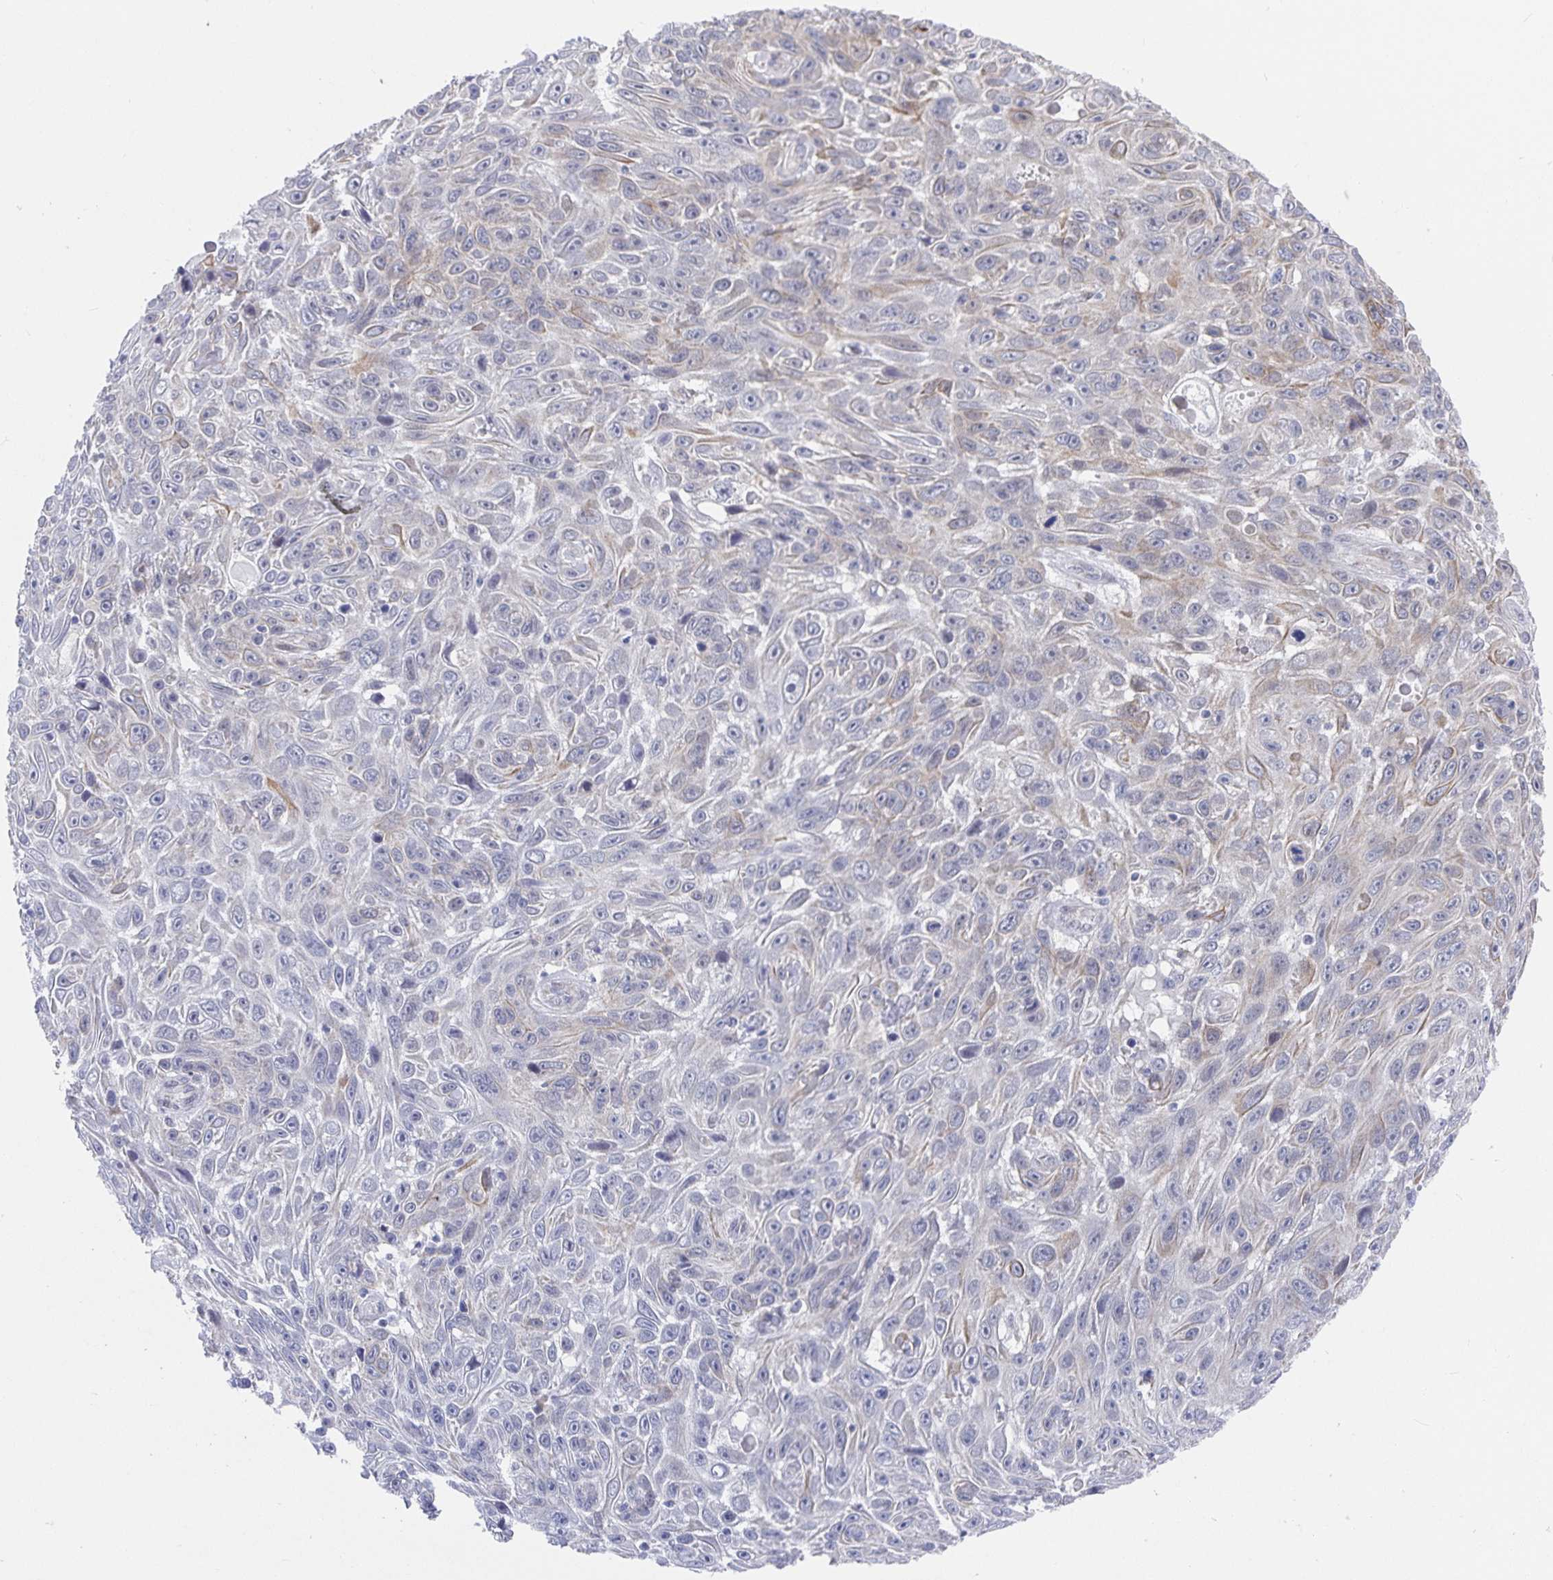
{"staining": {"intensity": "moderate", "quantity": "<25%", "location": "cytoplasmic/membranous"}, "tissue": "skin cancer", "cell_type": "Tumor cells", "image_type": "cancer", "snomed": [{"axis": "morphology", "description": "Squamous cell carcinoma, NOS"}, {"axis": "topography", "description": "Skin"}], "caption": "Skin cancer stained with a protein marker shows moderate staining in tumor cells.", "gene": "ZIK1", "patient": {"sex": "male", "age": 82}}